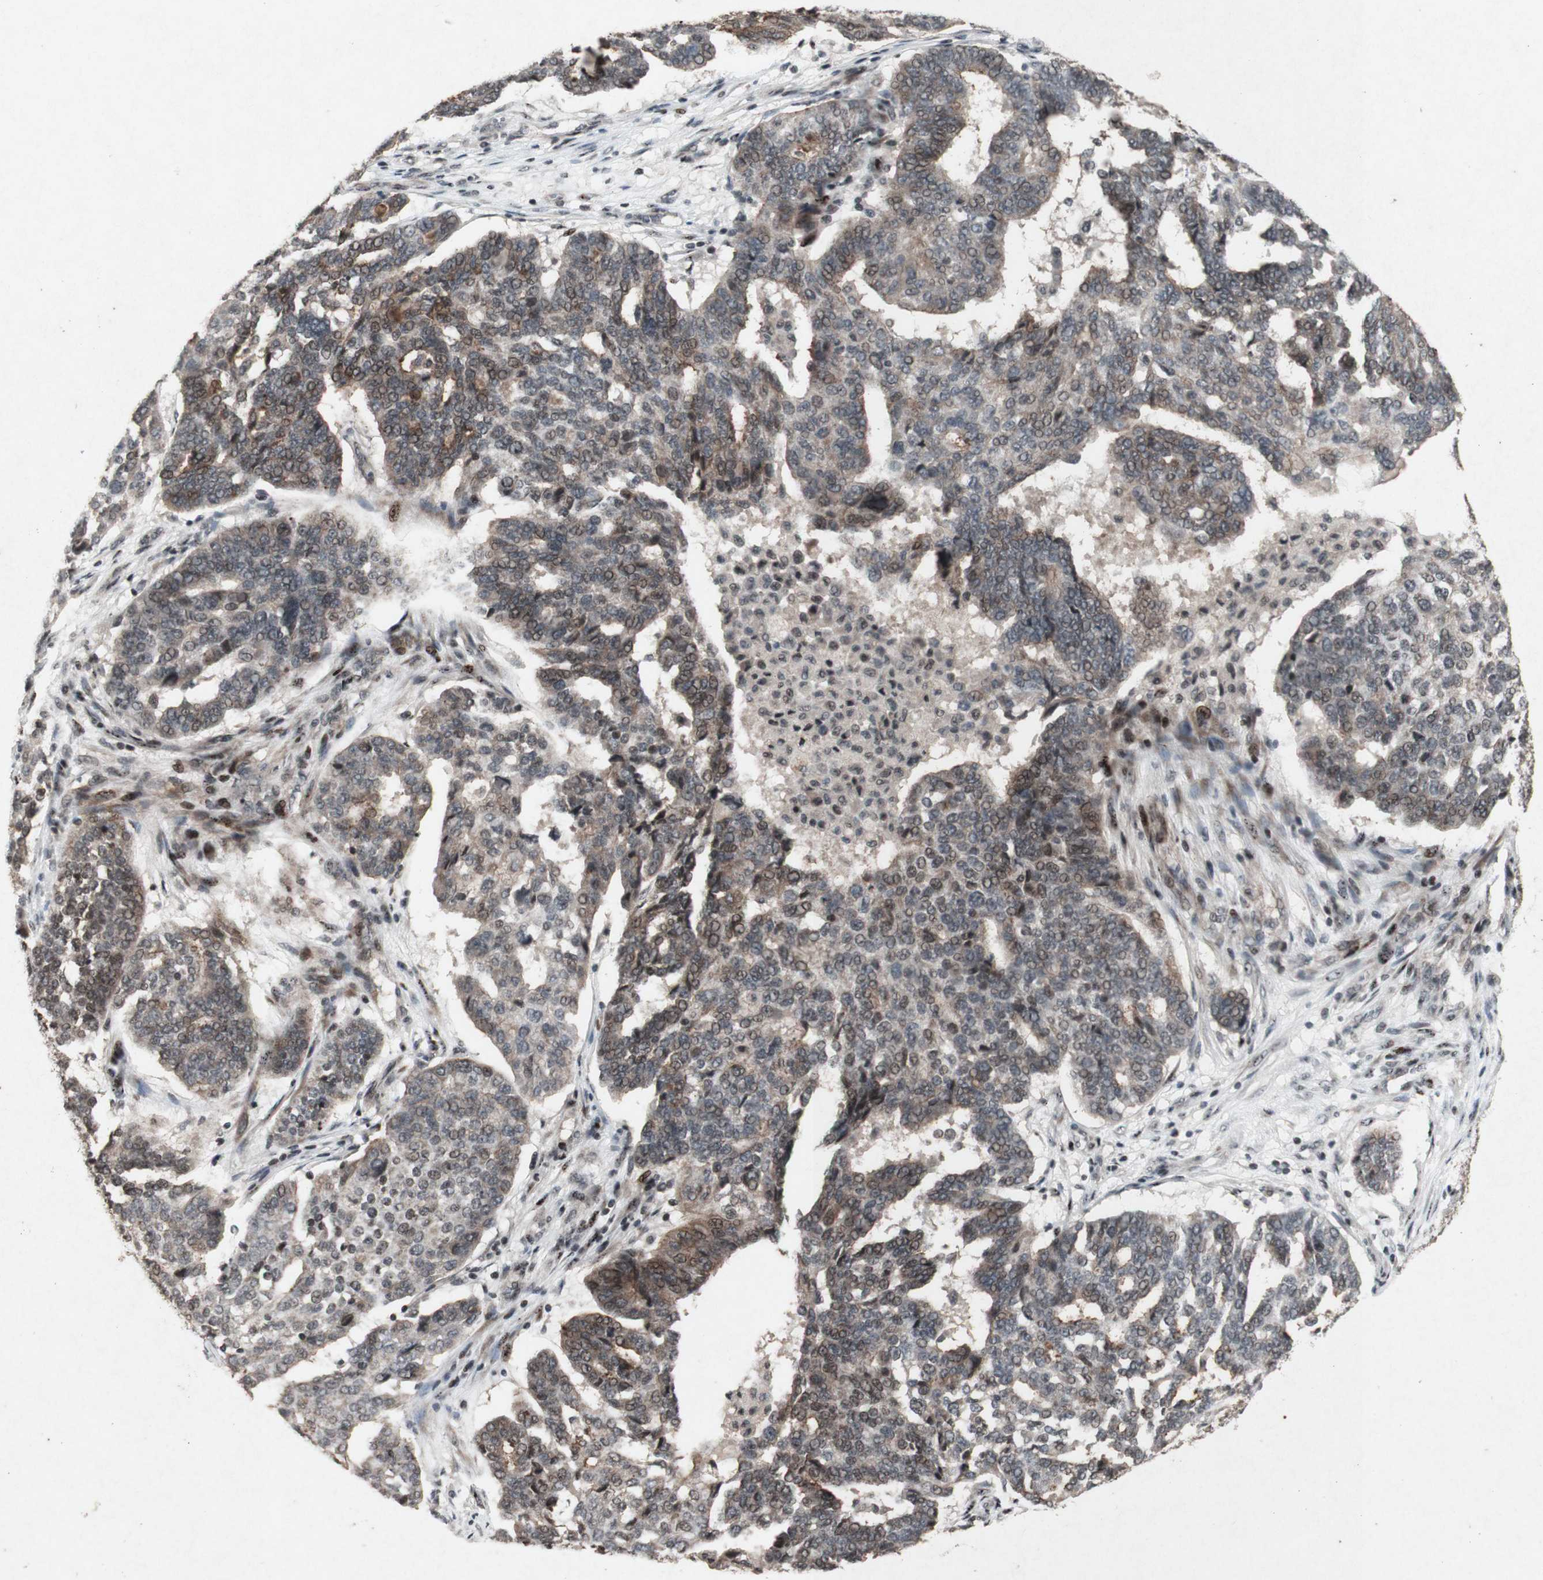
{"staining": {"intensity": "weak", "quantity": "25%-75%", "location": "cytoplasmic/membranous,nuclear"}, "tissue": "ovarian cancer", "cell_type": "Tumor cells", "image_type": "cancer", "snomed": [{"axis": "morphology", "description": "Cystadenocarcinoma, serous, NOS"}, {"axis": "topography", "description": "Ovary"}], "caption": "Ovarian serous cystadenocarcinoma stained for a protein displays weak cytoplasmic/membranous and nuclear positivity in tumor cells. Using DAB (3,3'-diaminobenzidine) (brown) and hematoxylin (blue) stains, captured at high magnification using brightfield microscopy.", "gene": "PLXNA1", "patient": {"sex": "female", "age": 59}}